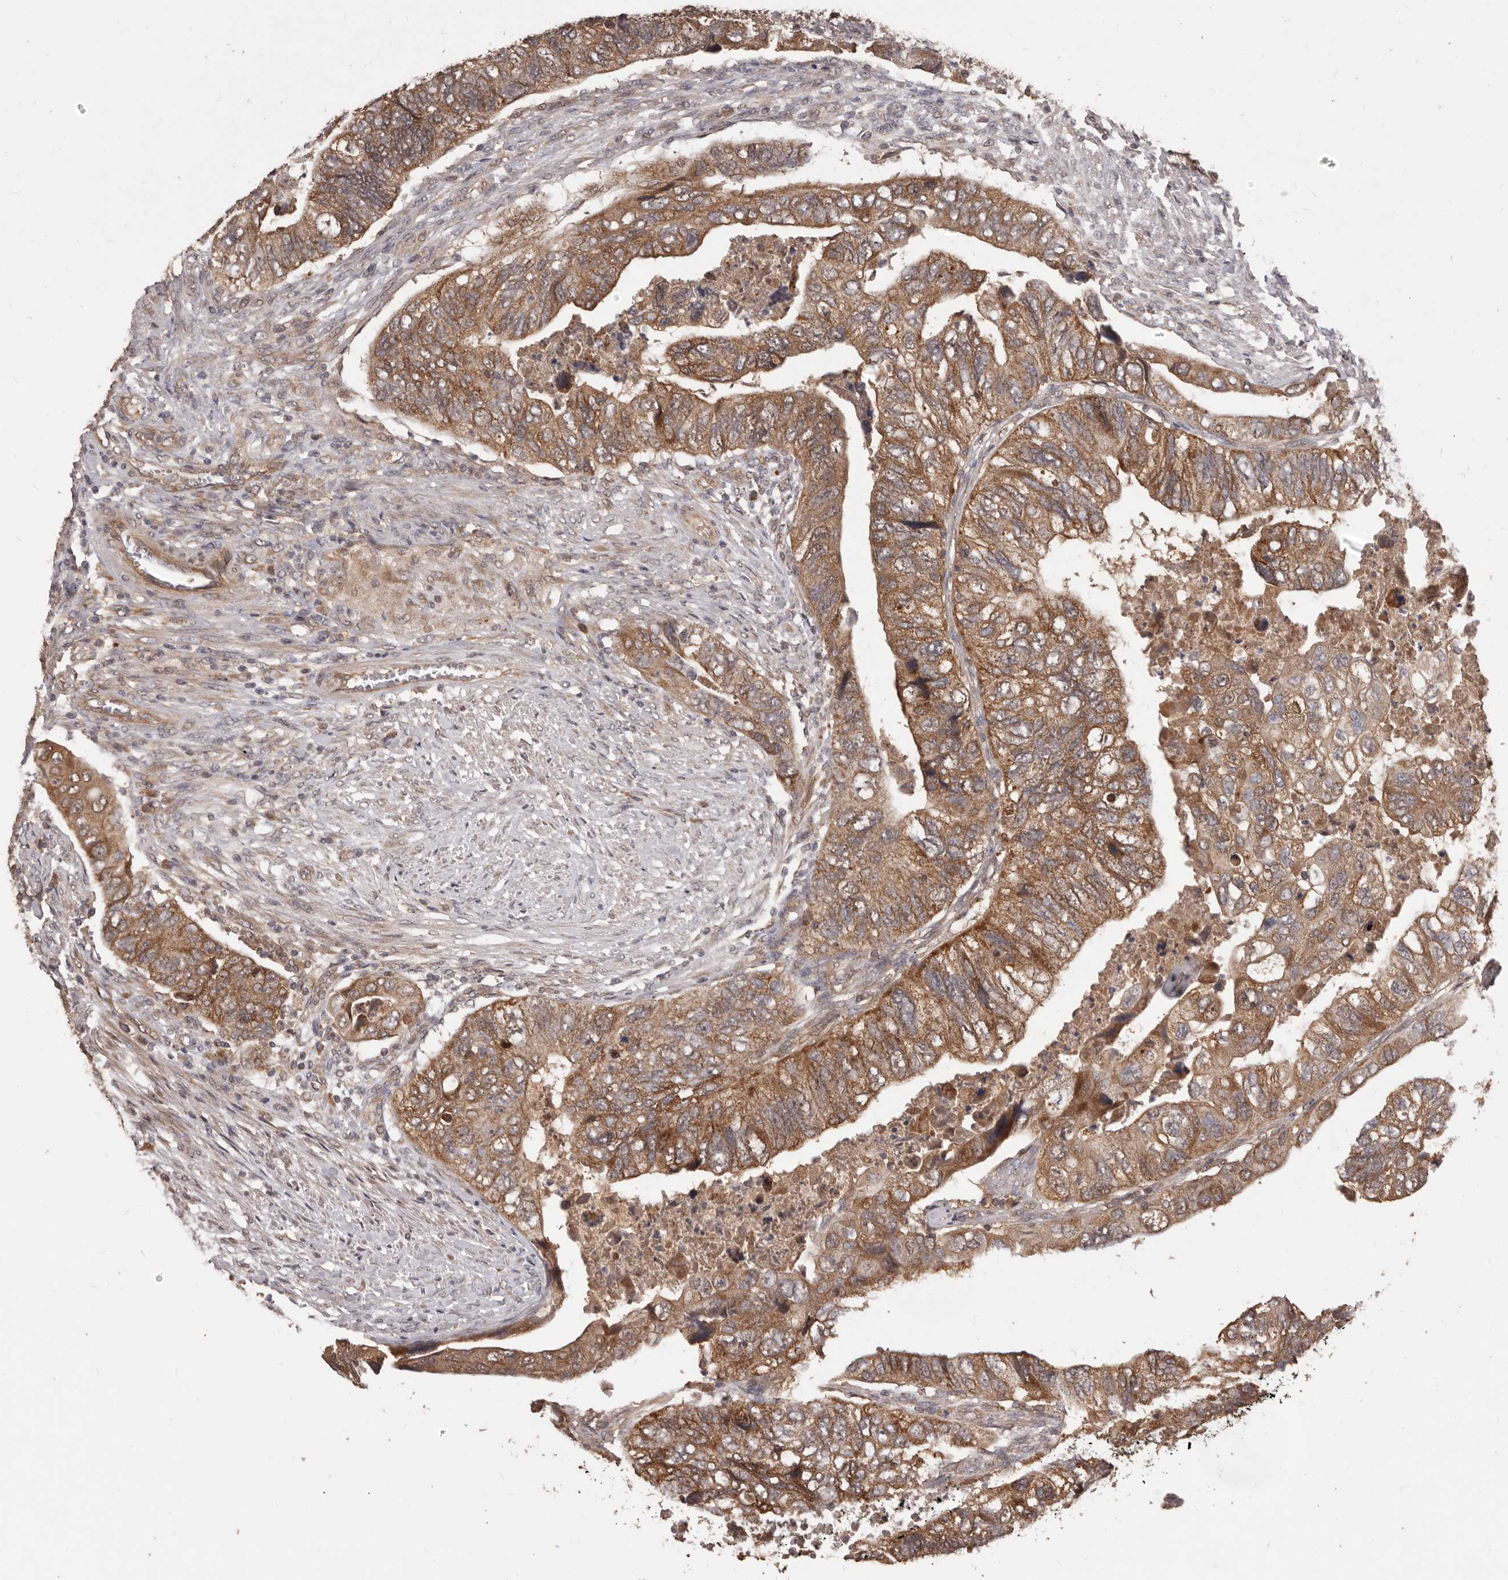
{"staining": {"intensity": "strong", "quantity": ">75%", "location": "cytoplasmic/membranous"}, "tissue": "colorectal cancer", "cell_type": "Tumor cells", "image_type": "cancer", "snomed": [{"axis": "morphology", "description": "Adenocarcinoma, NOS"}, {"axis": "topography", "description": "Rectum"}], "caption": "Protein staining of adenocarcinoma (colorectal) tissue displays strong cytoplasmic/membranous expression in about >75% of tumor cells. Ihc stains the protein of interest in brown and the nuclei are stained blue.", "gene": "MTO1", "patient": {"sex": "male", "age": 63}}